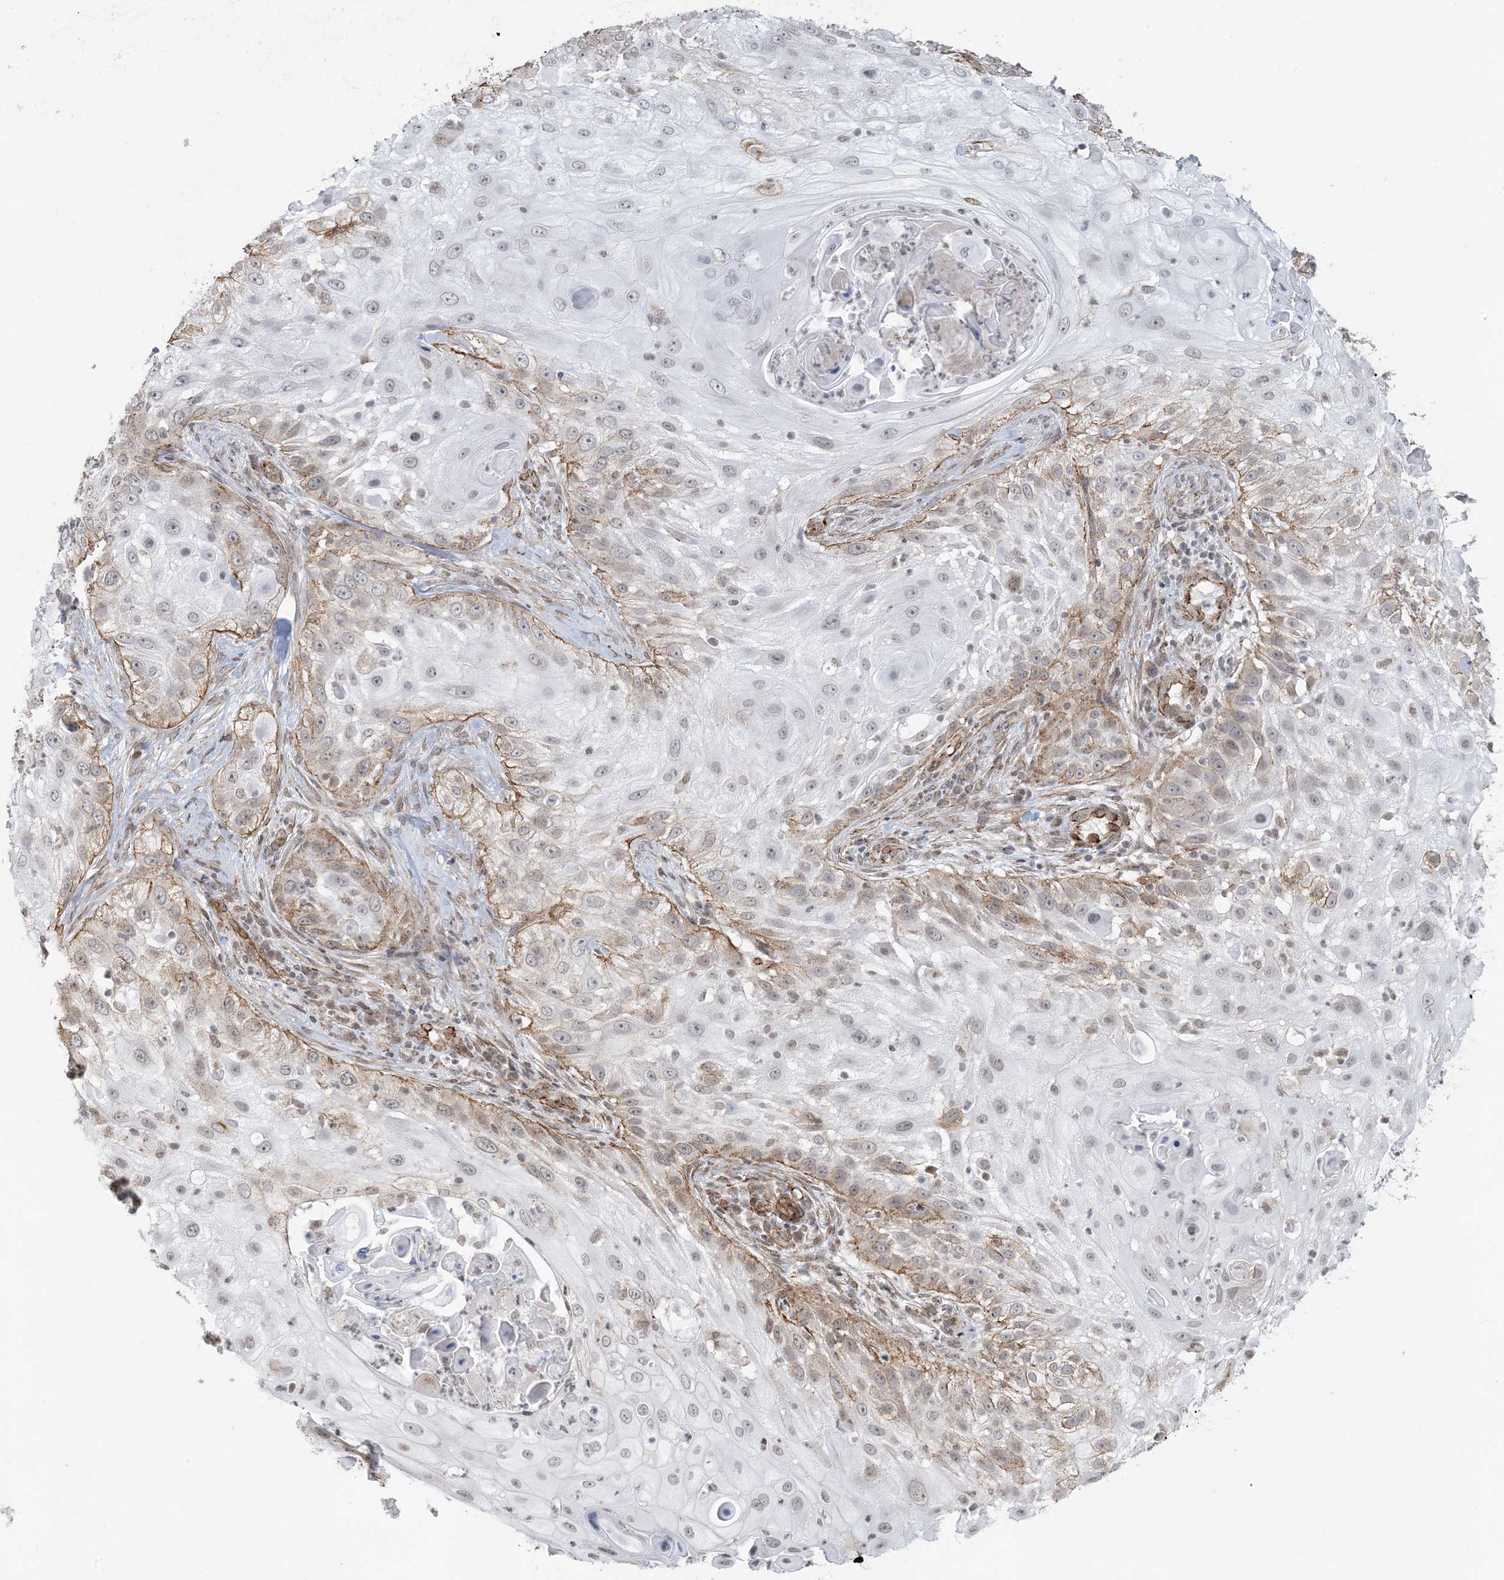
{"staining": {"intensity": "negative", "quantity": "none", "location": "none"}, "tissue": "skin cancer", "cell_type": "Tumor cells", "image_type": "cancer", "snomed": [{"axis": "morphology", "description": "Squamous cell carcinoma, NOS"}, {"axis": "topography", "description": "Skin"}], "caption": "Tumor cells are negative for brown protein staining in squamous cell carcinoma (skin). (DAB (3,3'-diaminobenzidine) immunohistochemistry (IHC) with hematoxylin counter stain).", "gene": "CHCHD4", "patient": {"sex": "female", "age": 44}}